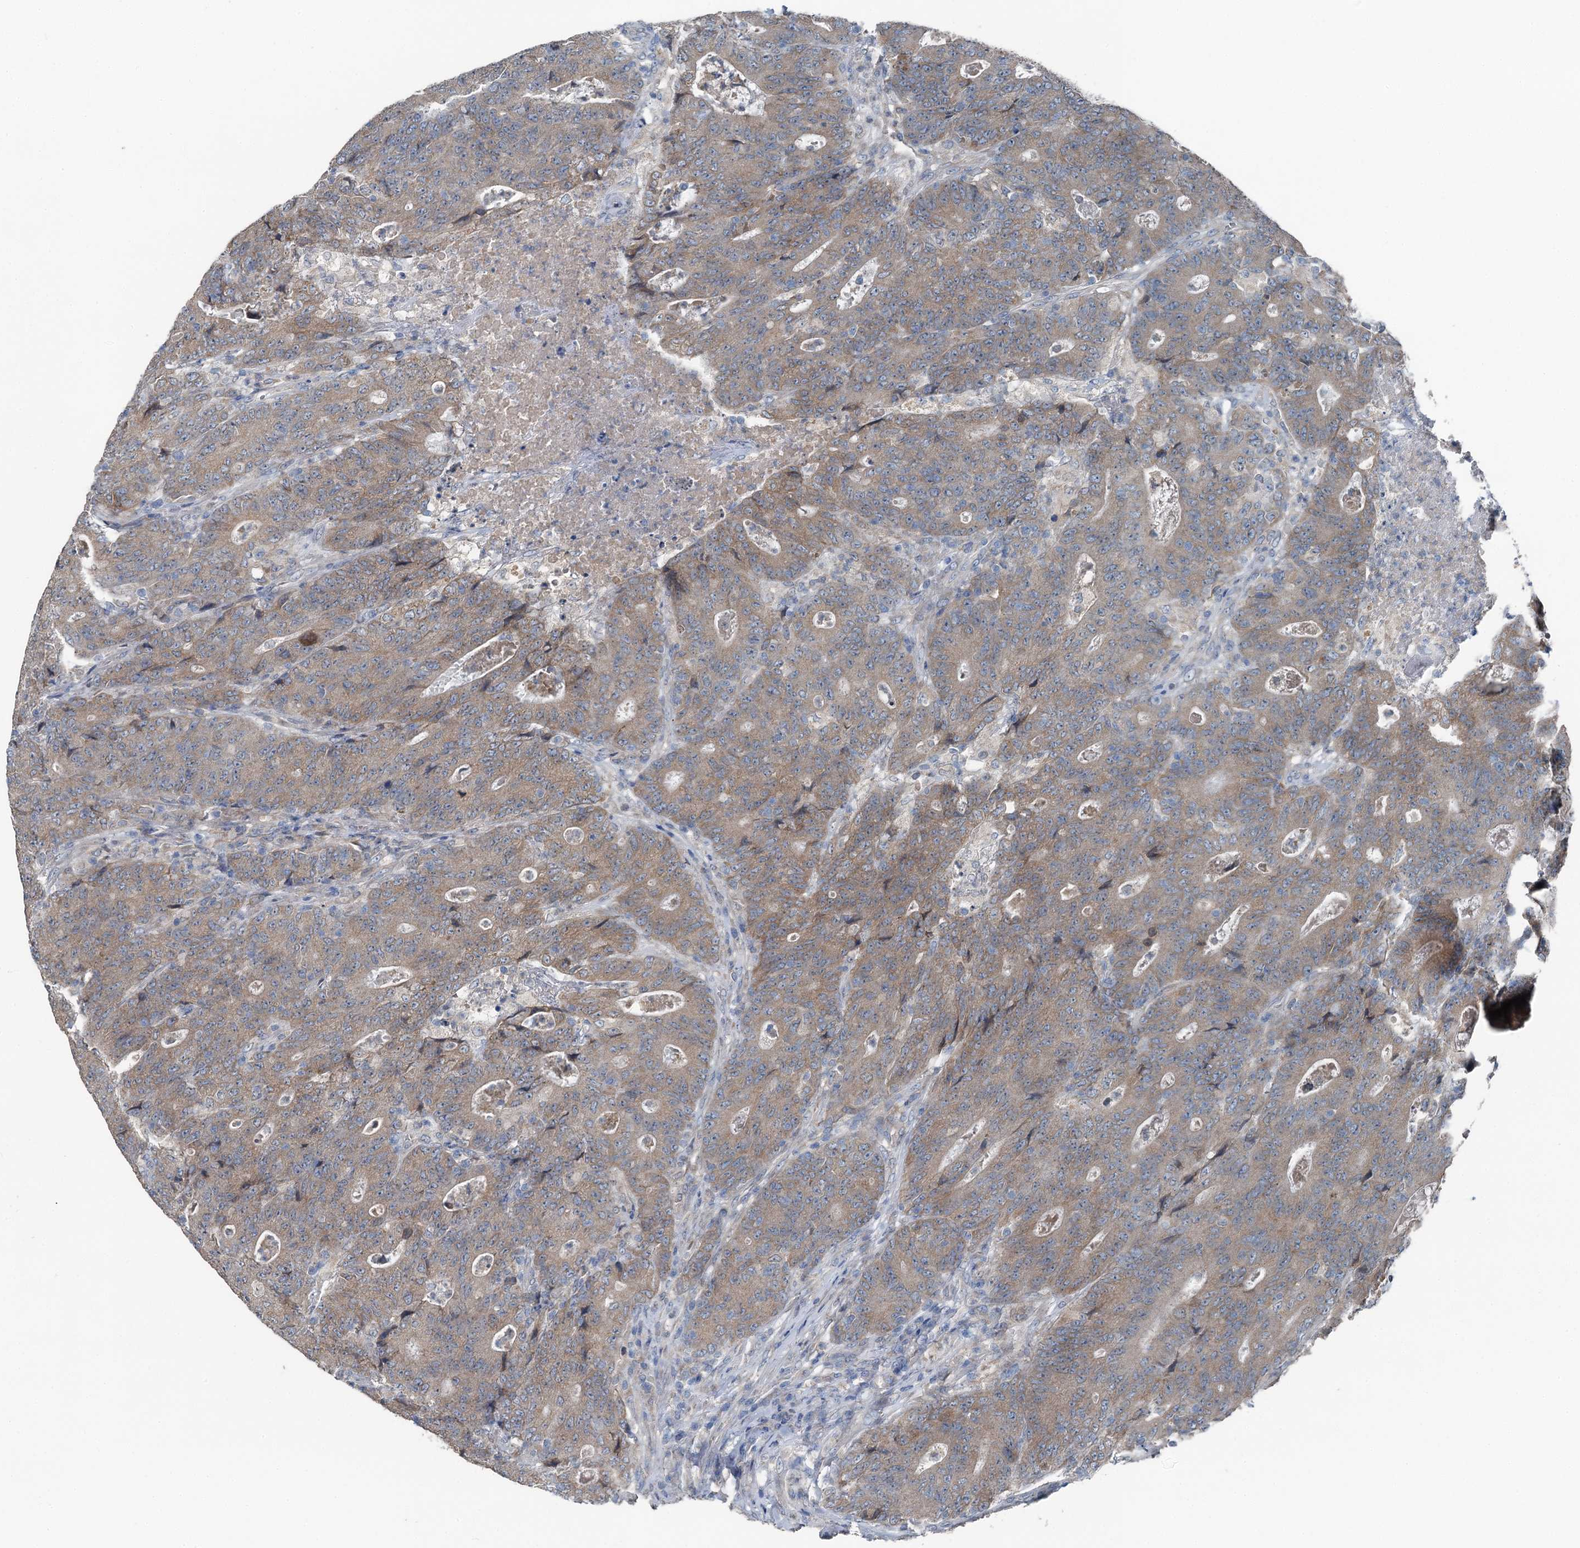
{"staining": {"intensity": "moderate", "quantity": ">75%", "location": "cytoplasmic/membranous"}, "tissue": "colorectal cancer", "cell_type": "Tumor cells", "image_type": "cancer", "snomed": [{"axis": "morphology", "description": "Adenocarcinoma, NOS"}, {"axis": "topography", "description": "Colon"}], "caption": "A brown stain shows moderate cytoplasmic/membranous staining of a protein in human colorectal cancer (adenocarcinoma) tumor cells. (Stains: DAB in brown, nuclei in blue, Microscopy: brightfield microscopy at high magnification).", "gene": "C6orf120", "patient": {"sex": "female", "age": 75}}